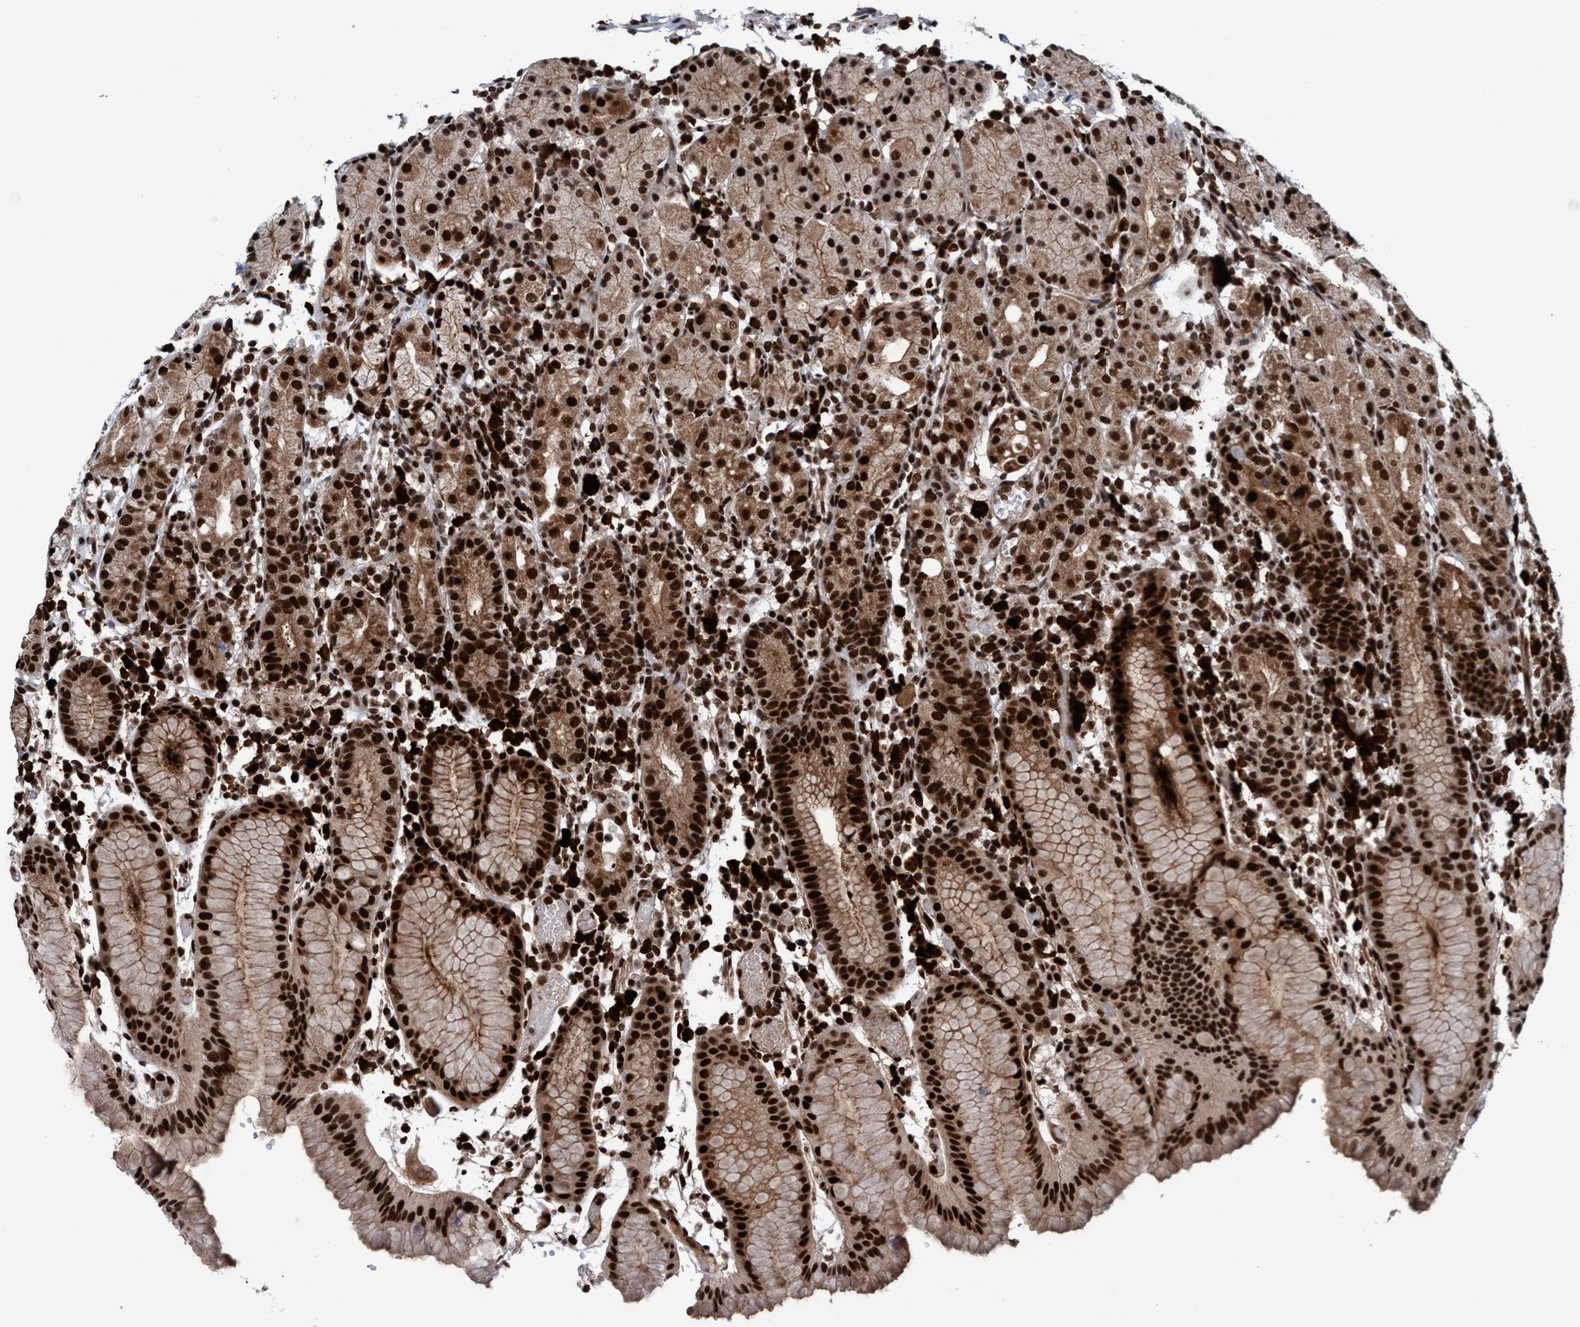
{"staining": {"intensity": "strong", "quantity": ">75%", "location": "cytoplasmic/membranous,nuclear"}, "tissue": "stomach", "cell_type": "Glandular cells", "image_type": "normal", "snomed": [{"axis": "morphology", "description": "Normal tissue, NOS"}, {"axis": "topography", "description": "Stomach"}, {"axis": "topography", "description": "Stomach, lower"}], "caption": "Stomach stained for a protein (brown) displays strong cytoplasmic/membranous,nuclear positive expression in approximately >75% of glandular cells.", "gene": "TOPBP1", "patient": {"sex": "female", "age": 75}}